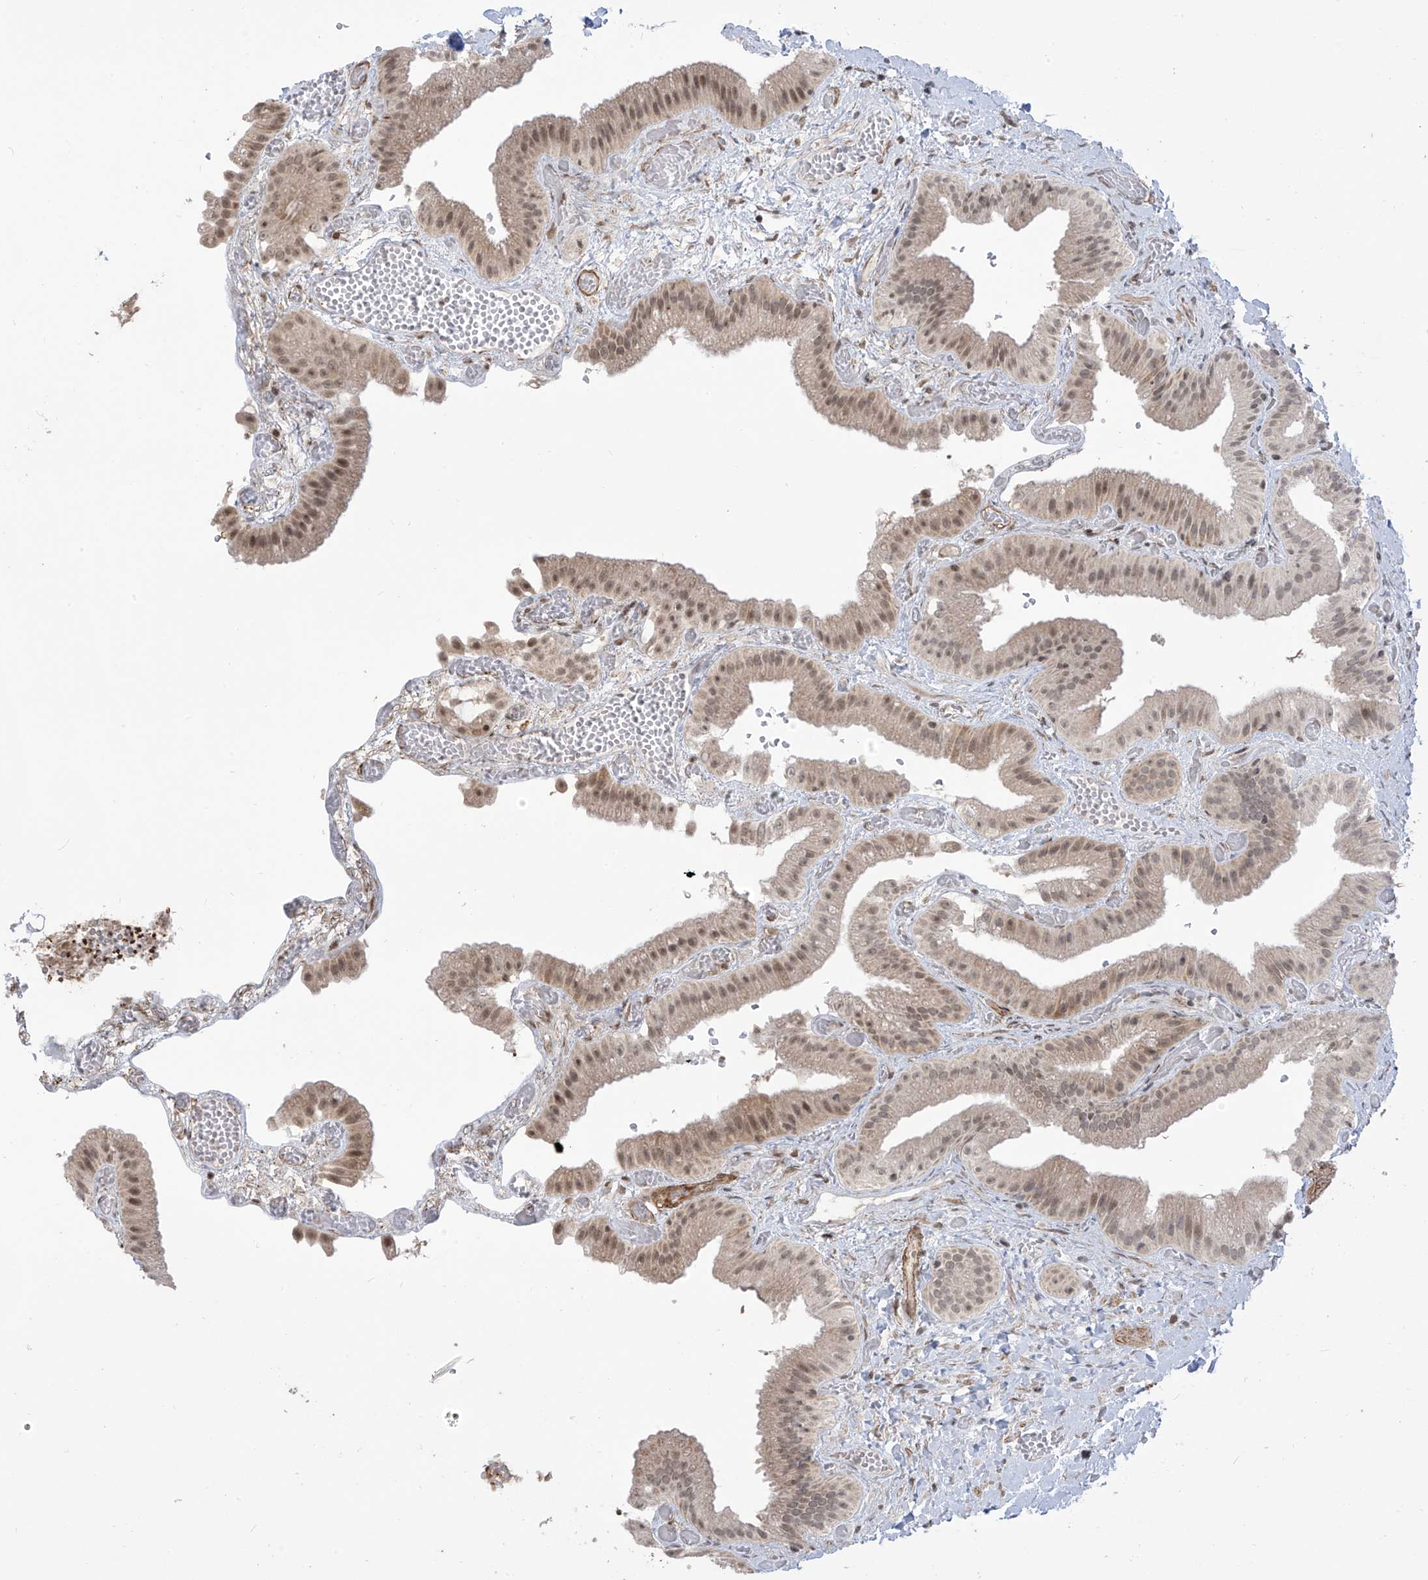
{"staining": {"intensity": "moderate", "quantity": "25%-75%", "location": "nuclear"}, "tissue": "gallbladder", "cell_type": "Glandular cells", "image_type": "normal", "snomed": [{"axis": "morphology", "description": "Normal tissue, NOS"}, {"axis": "topography", "description": "Gallbladder"}], "caption": "Immunohistochemical staining of benign gallbladder demonstrates 25%-75% levels of moderate nuclear protein staining in about 25%-75% of glandular cells. The staining was performed using DAB (3,3'-diaminobenzidine), with brown indicating positive protein expression. Nuclei are stained blue with hematoxylin.", "gene": "METAP1D", "patient": {"sex": "female", "age": 64}}